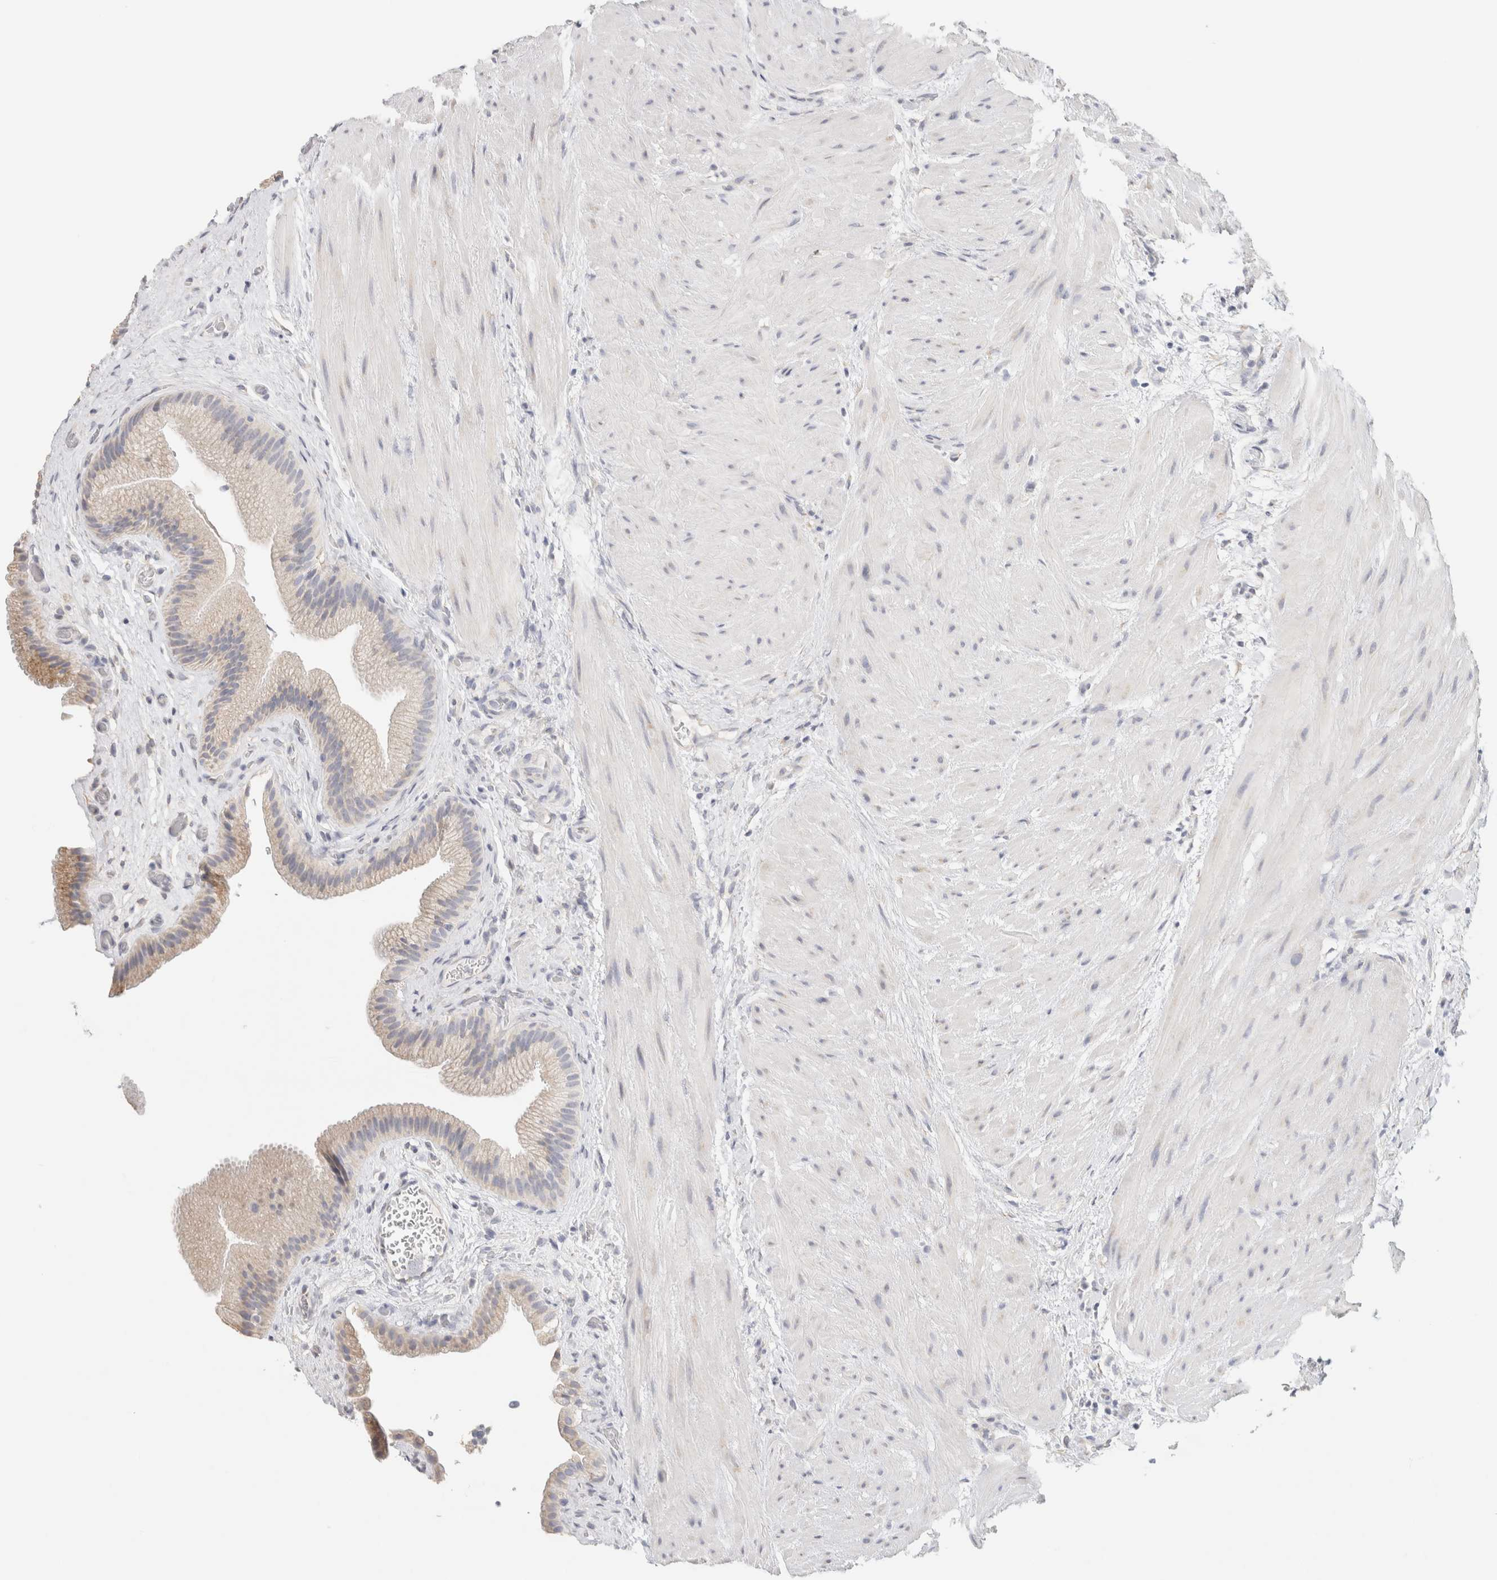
{"staining": {"intensity": "negative", "quantity": "none", "location": "none"}, "tissue": "gallbladder", "cell_type": "Glandular cells", "image_type": "normal", "snomed": [{"axis": "morphology", "description": "Normal tissue, NOS"}, {"axis": "topography", "description": "Gallbladder"}], "caption": "High power microscopy photomicrograph of an immunohistochemistry micrograph of normal gallbladder, revealing no significant positivity in glandular cells. (DAB (3,3'-diaminobenzidine) immunohistochemistry, high magnification).", "gene": "NEFM", "patient": {"sex": "male", "age": 49}}